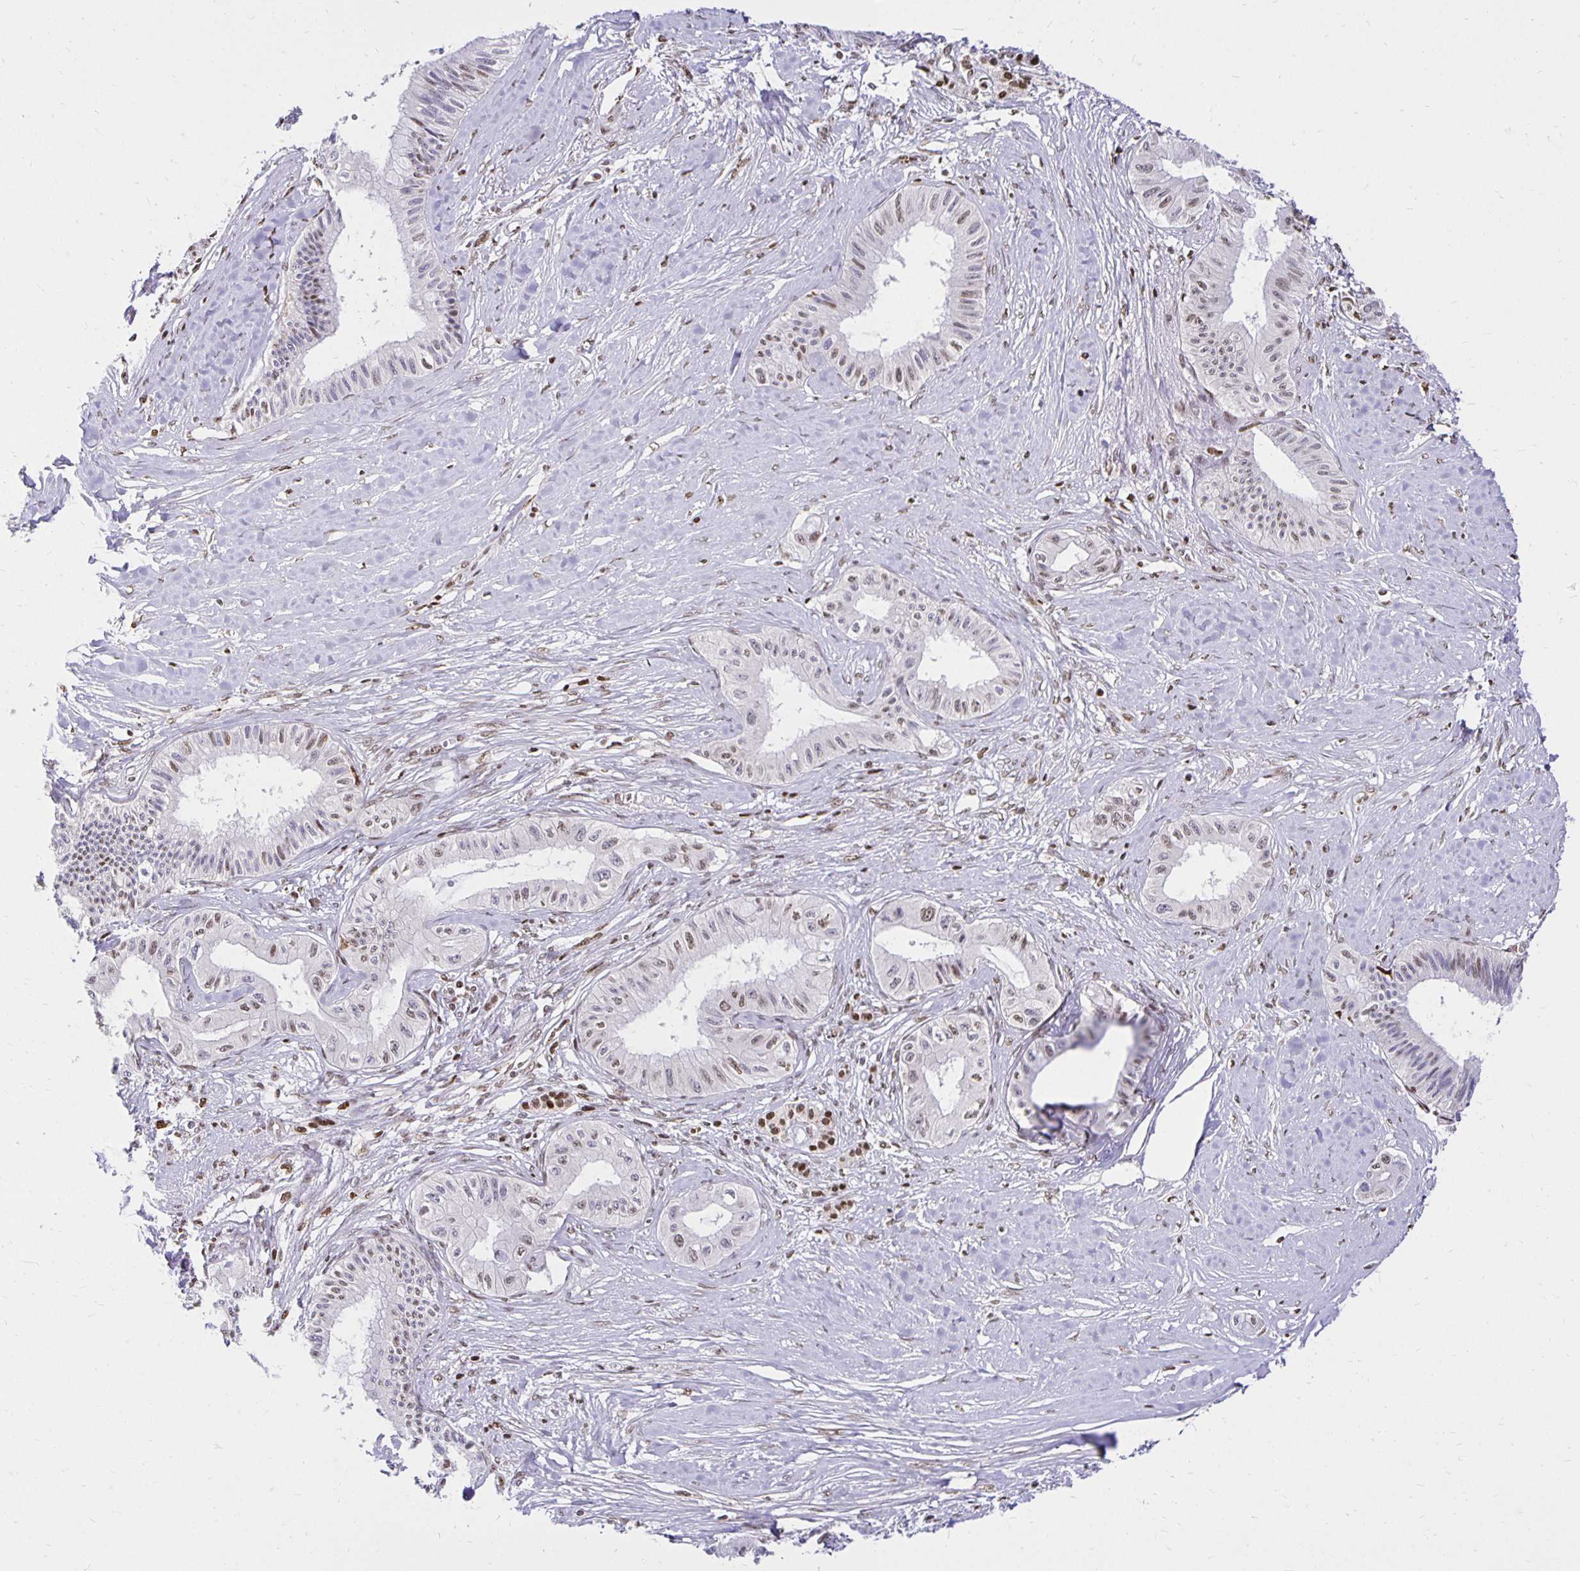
{"staining": {"intensity": "moderate", "quantity": "25%-75%", "location": "nuclear"}, "tissue": "pancreatic cancer", "cell_type": "Tumor cells", "image_type": "cancer", "snomed": [{"axis": "morphology", "description": "Adenocarcinoma, NOS"}, {"axis": "topography", "description": "Pancreas"}], "caption": "Pancreatic adenocarcinoma stained with DAB (3,3'-diaminobenzidine) immunohistochemistry (IHC) displays medium levels of moderate nuclear expression in approximately 25%-75% of tumor cells.", "gene": "ZNF579", "patient": {"sex": "male", "age": 71}}